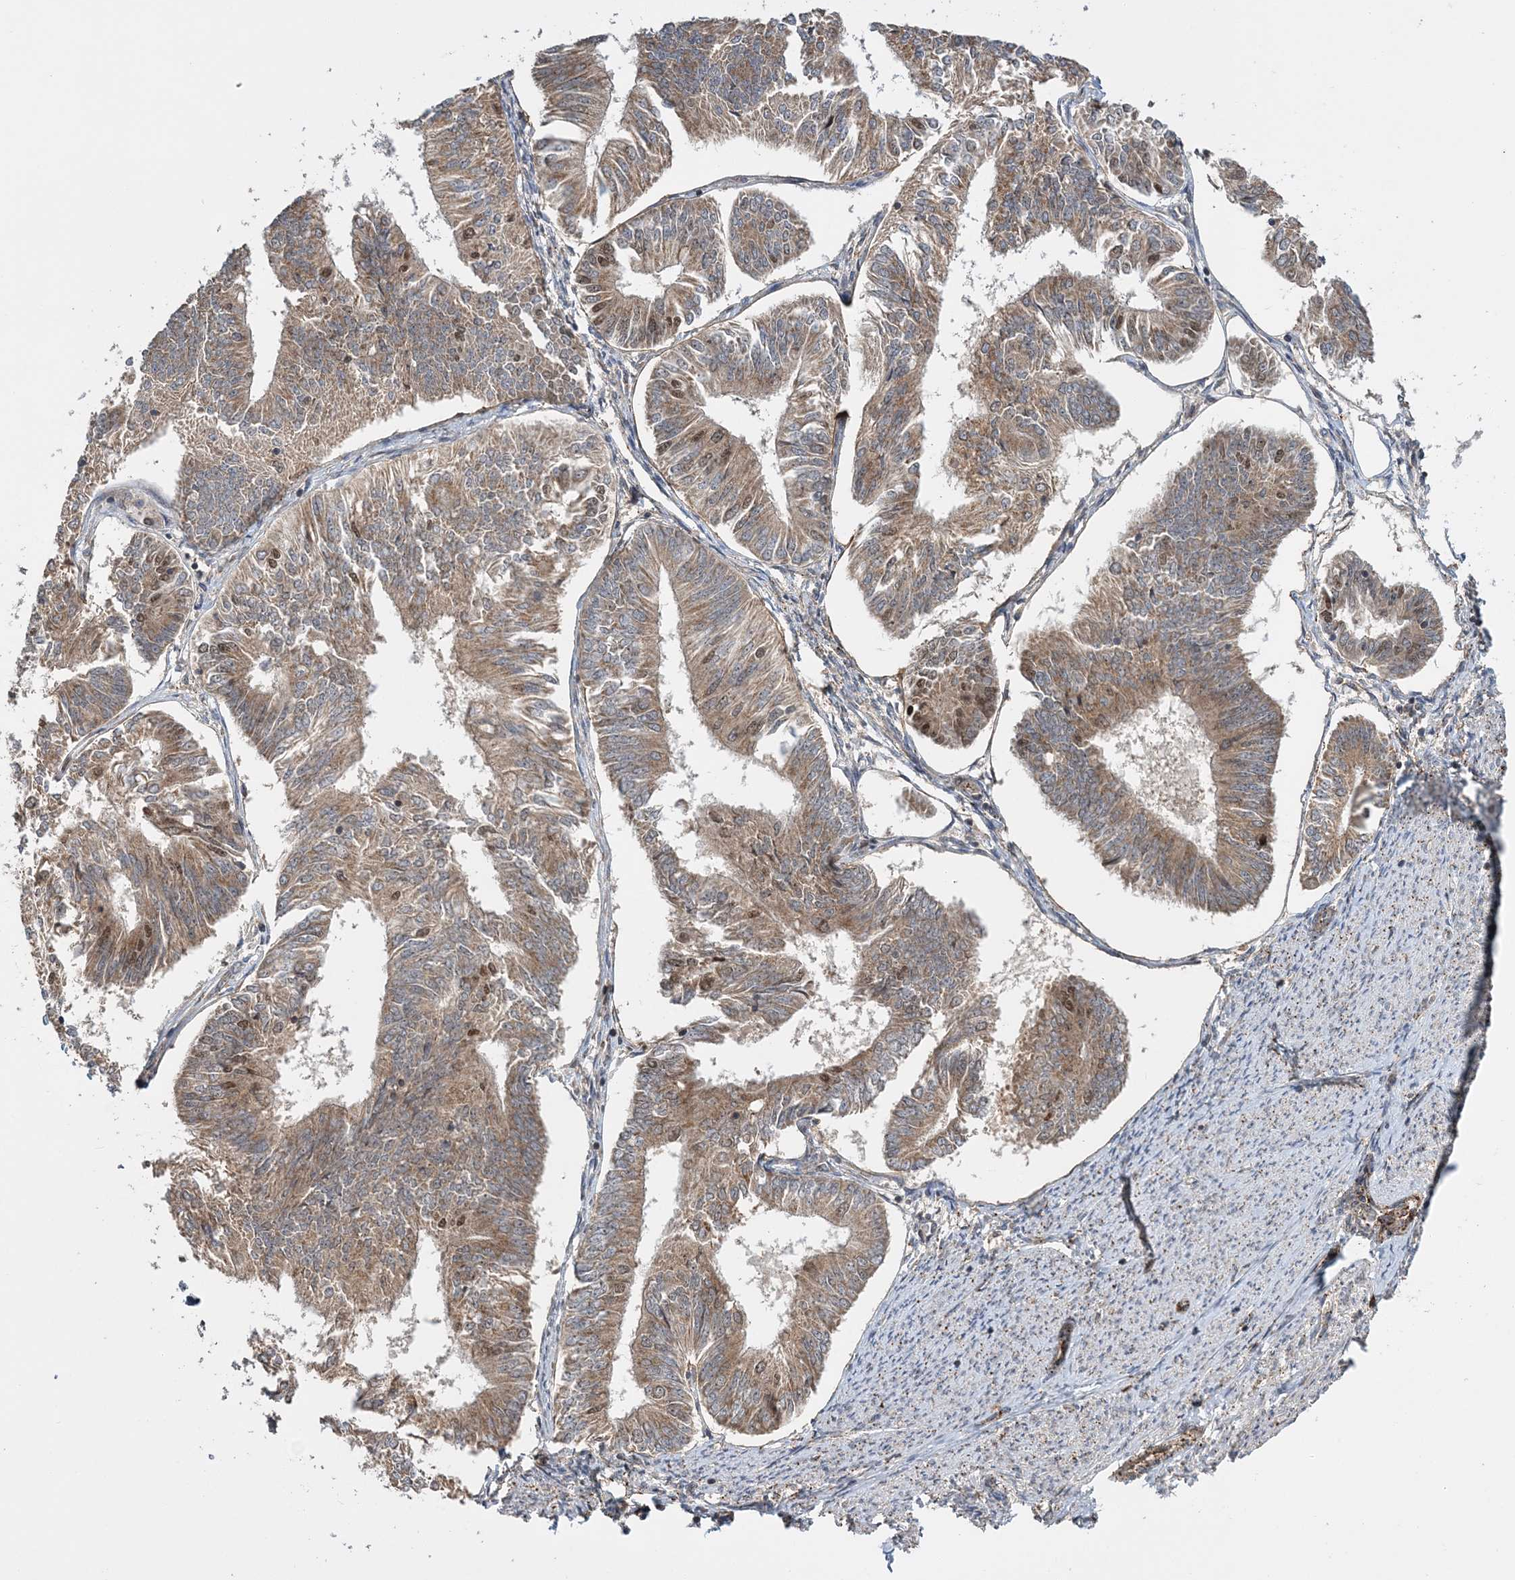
{"staining": {"intensity": "moderate", "quantity": ">75%", "location": "cytoplasmic/membranous"}, "tissue": "endometrial cancer", "cell_type": "Tumor cells", "image_type": "cancer", "snomed": [{"axis": "morphology", "description": "Adenocarcinoma, NOS"}, {"axis": "topography", "description": "Endometrium"}], "caption": "Protein expression analysis of endometrial cancer (adenocarcinoma) reveals moderate cytoplasmic/membranous expression in about >75% of tumor cells.", "gene": "KIF4A", "patient": {"sex": "female", "age": 58}}